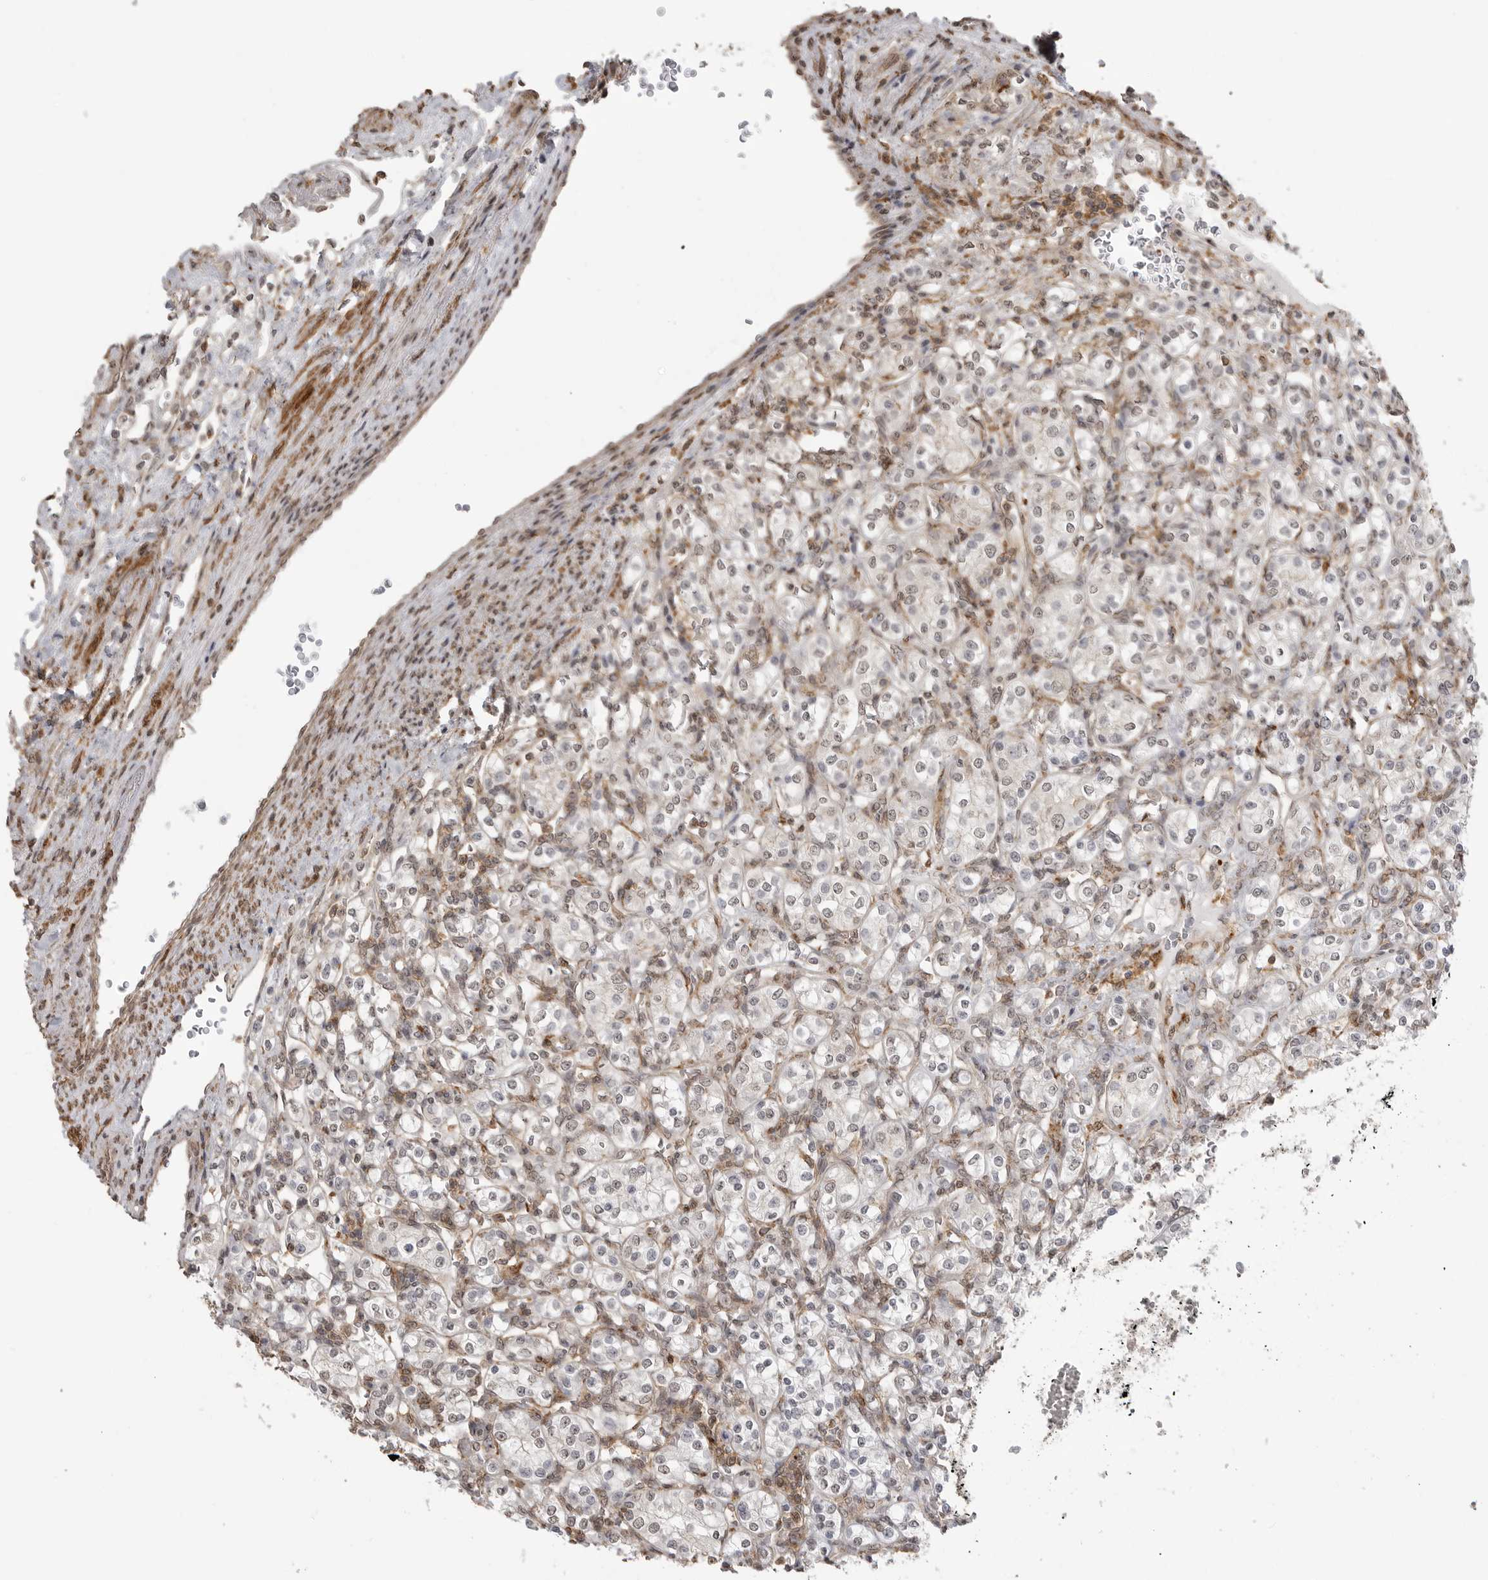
{"staining": {"intensity": "negative", "quantity": "none", "location": "none"}, "tissue": "renal cancer", "cell_type": "Tumor cells", "image_type": "cancer", "snomed": [{"axis": "morphology", "description": "Adenocarcinoma, NOS"}, {"axis": "topography", "description": "Kidney"}], "caption": "Immunohistochemistry (IHC) of renal adenocarcinoma reveals no staining in tumor cells.", "gene": "GPC2", "patient": {"sex": "male", "age": 77}}